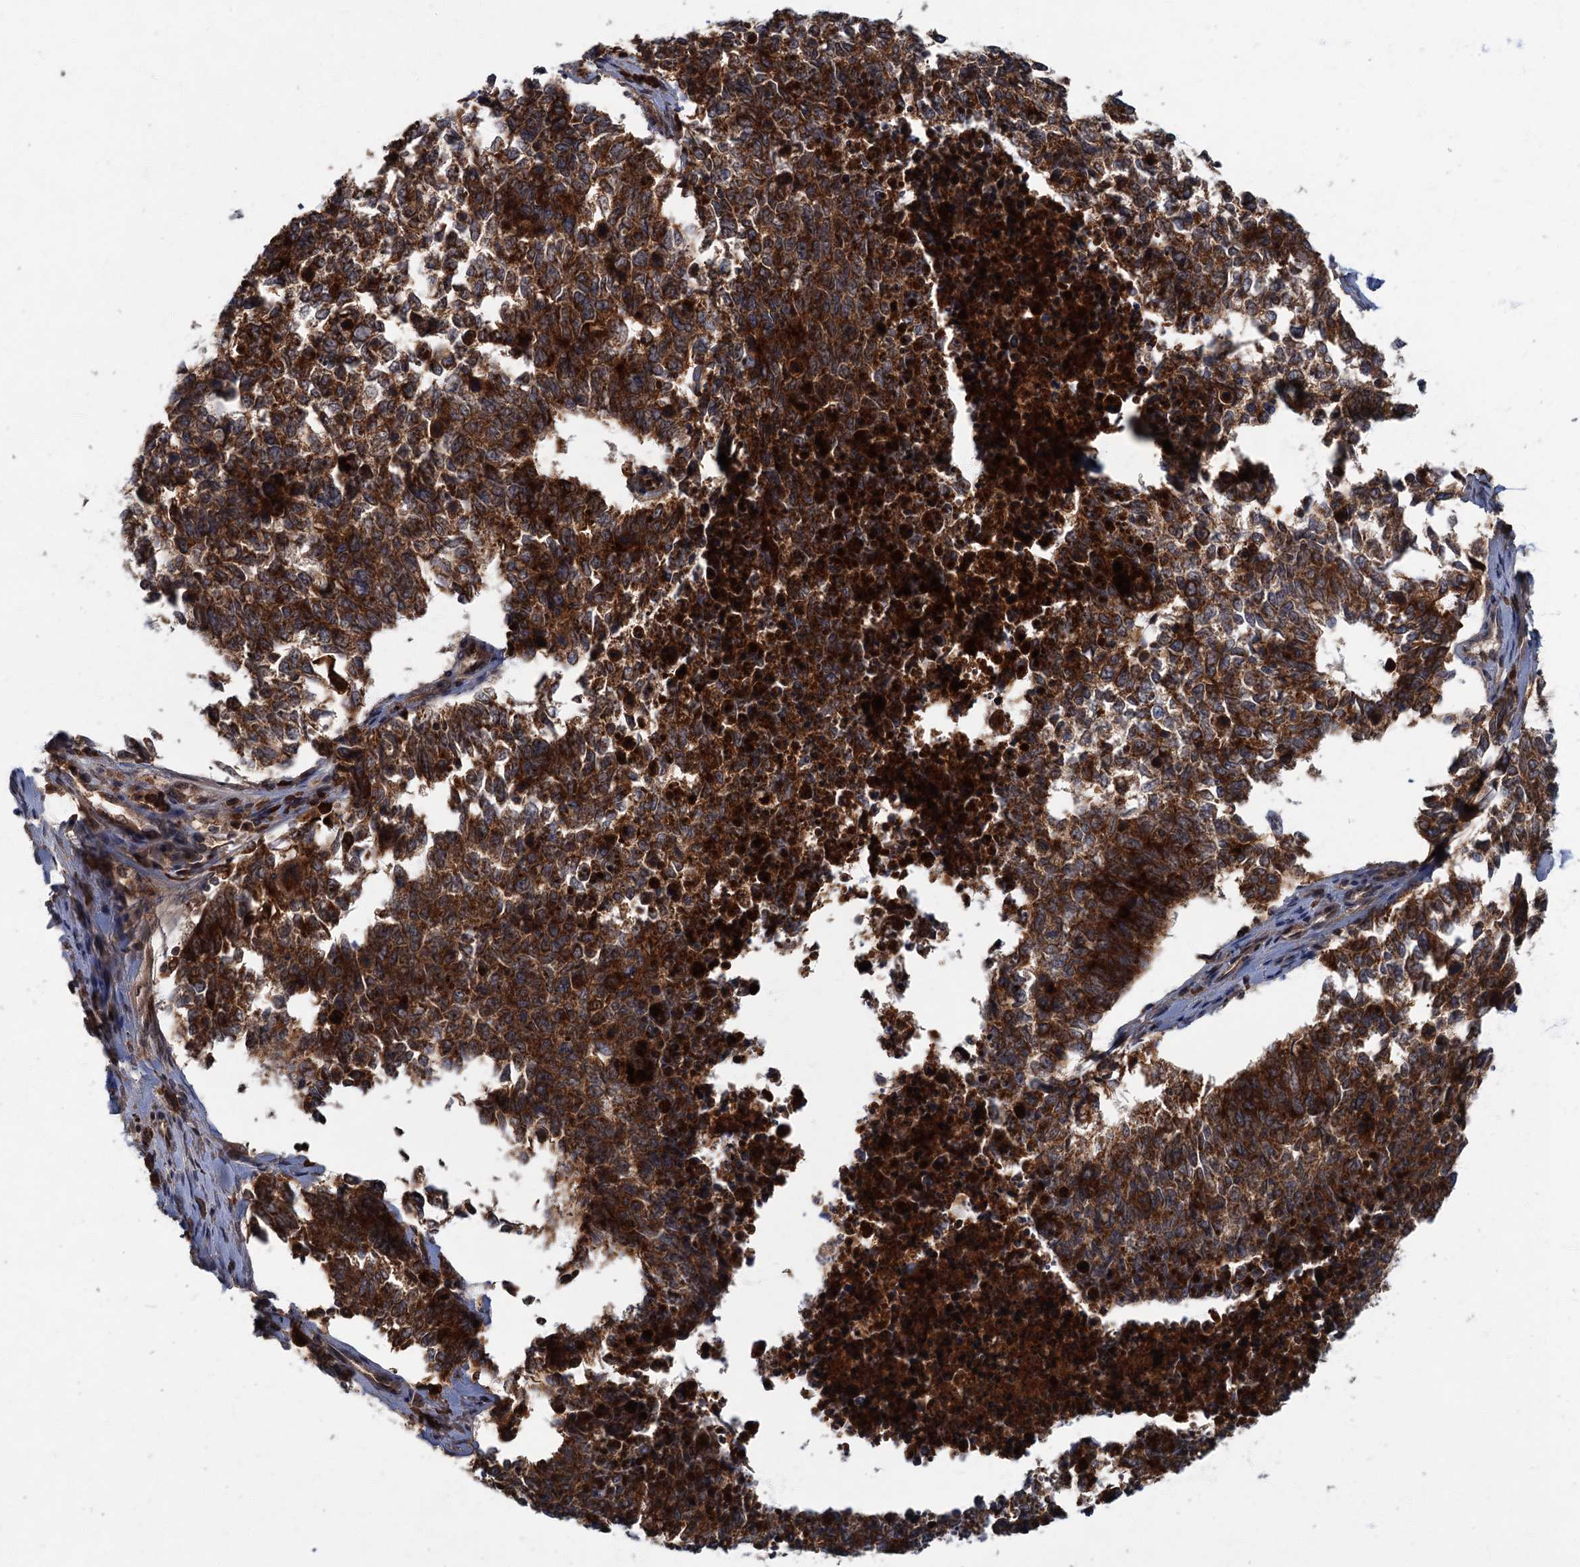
{"staining": {"intensity": "strong", "quantity": ">75%", "location": "cytoplasmic/membranous"}, "tissue": "cervical cancer", "cell_type": "Tumor cells", "image_type": "cancer", "snomed": [{"axis": "morphology", "description": "Squamous cell carcinoma, NOS"}, {"axis": "topography", "description": "Cervix"}], "caption": "IHC (DAB (3,3'-diaminobenzidine)) staining of cervical squamous cell carcinoma reveals strong cytoplasmic/membranous protein staining in approximately >75% of tumor cells.", "gene": "SLC11A2", "patient": {"sex": "female", "age": 63}}